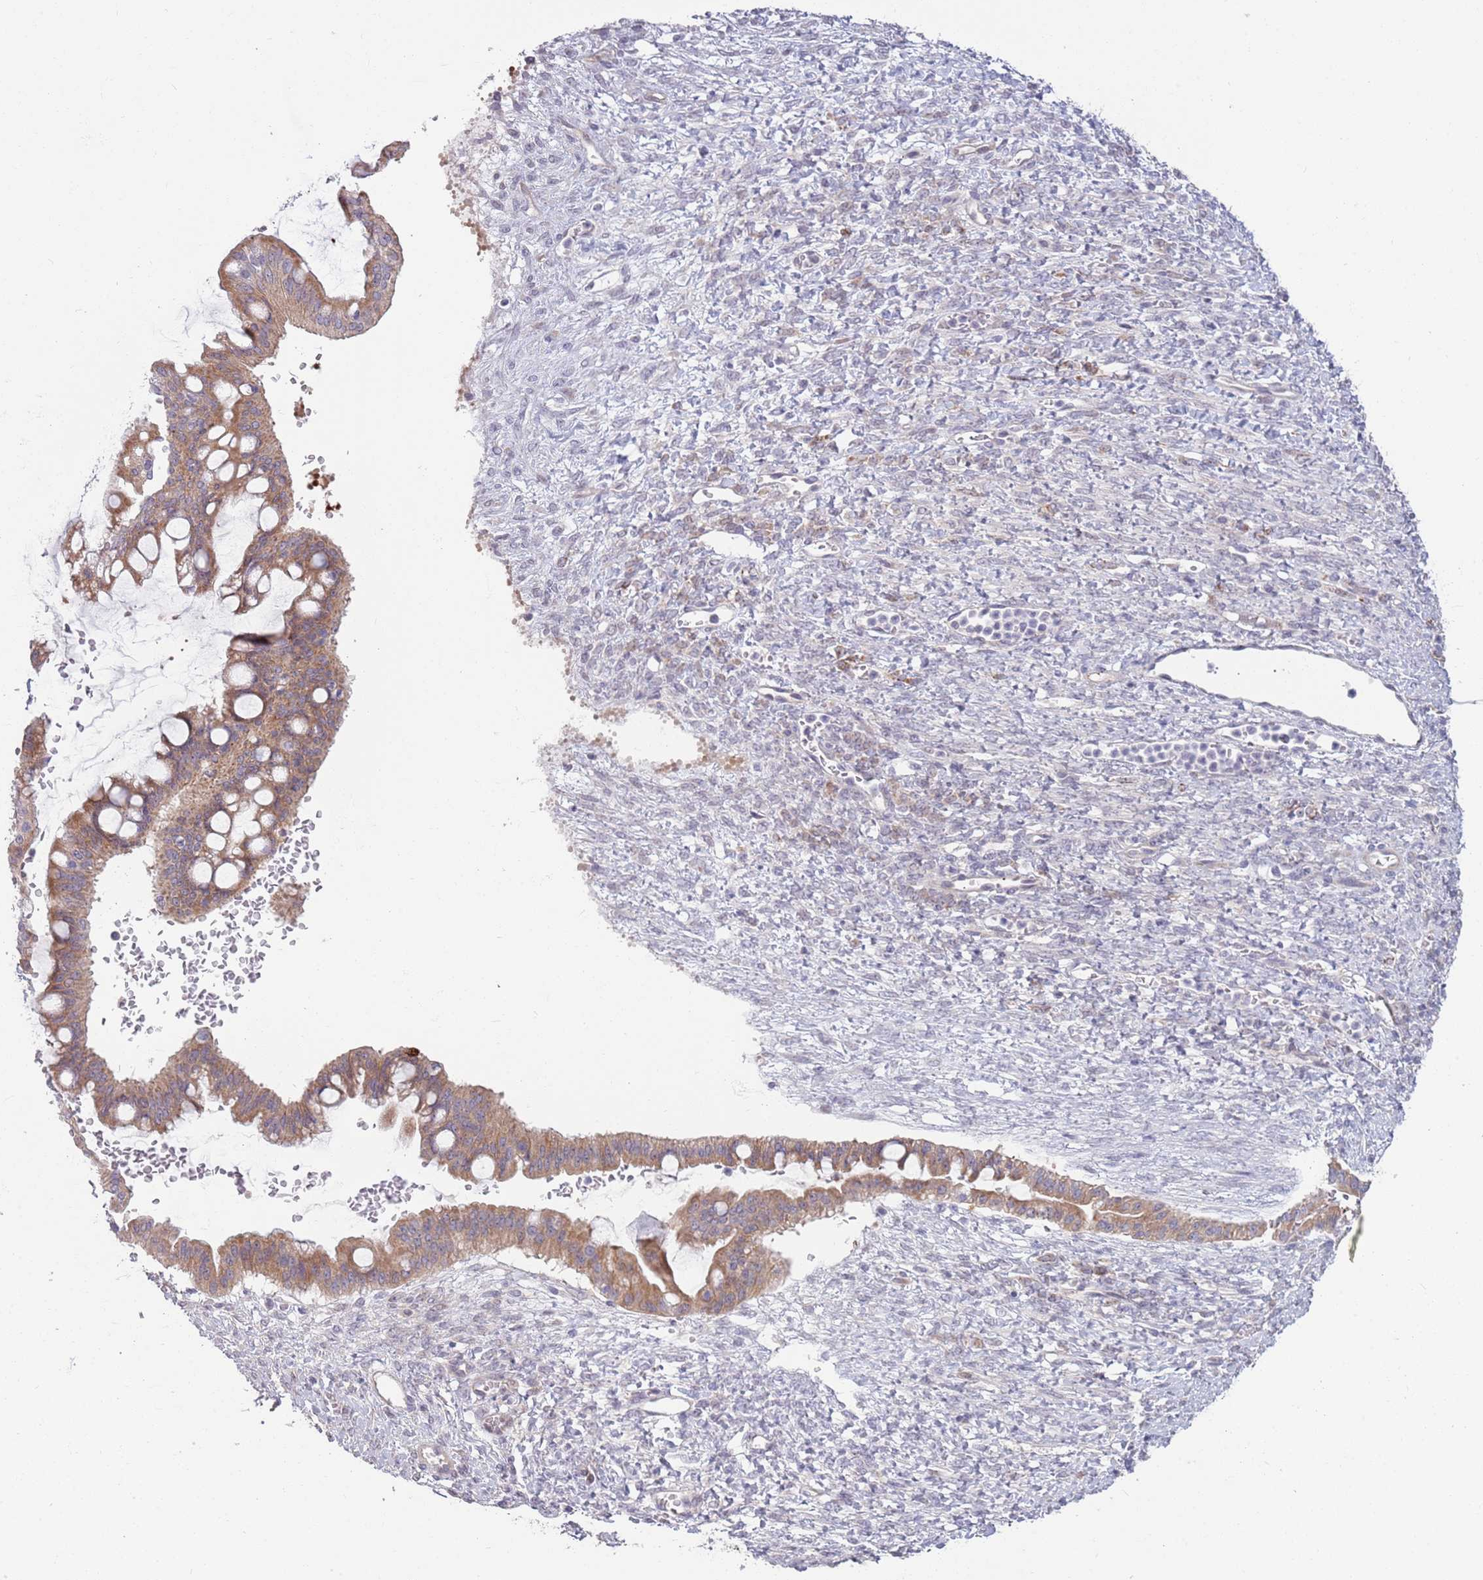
{"staining": {"intensity": "moderate", "quantity": ">75%", "location": "cytoplasmic/membranous"}, "tissue": "ovarian cancer", "cell_type": "Tumor cells", "image_type": "cancer", "snomed": [{"axis": "morphology", "description": "Cystadenocarcinoma, mucinous, NOS"}, {"axis": "topography", "description": "Ovary"}], "caption": "This photomicrograph reveals ovarian mucinous cystadenocarcinoma stained with immunohistochemistry to label a protein in brown. The cytoplasmic/membranous of tumor cells show moderate positivity for the protein. Nuclei are counter-stained blue.", "gene": "LDHD", "patient": {"sex": "female", "age": 73}}